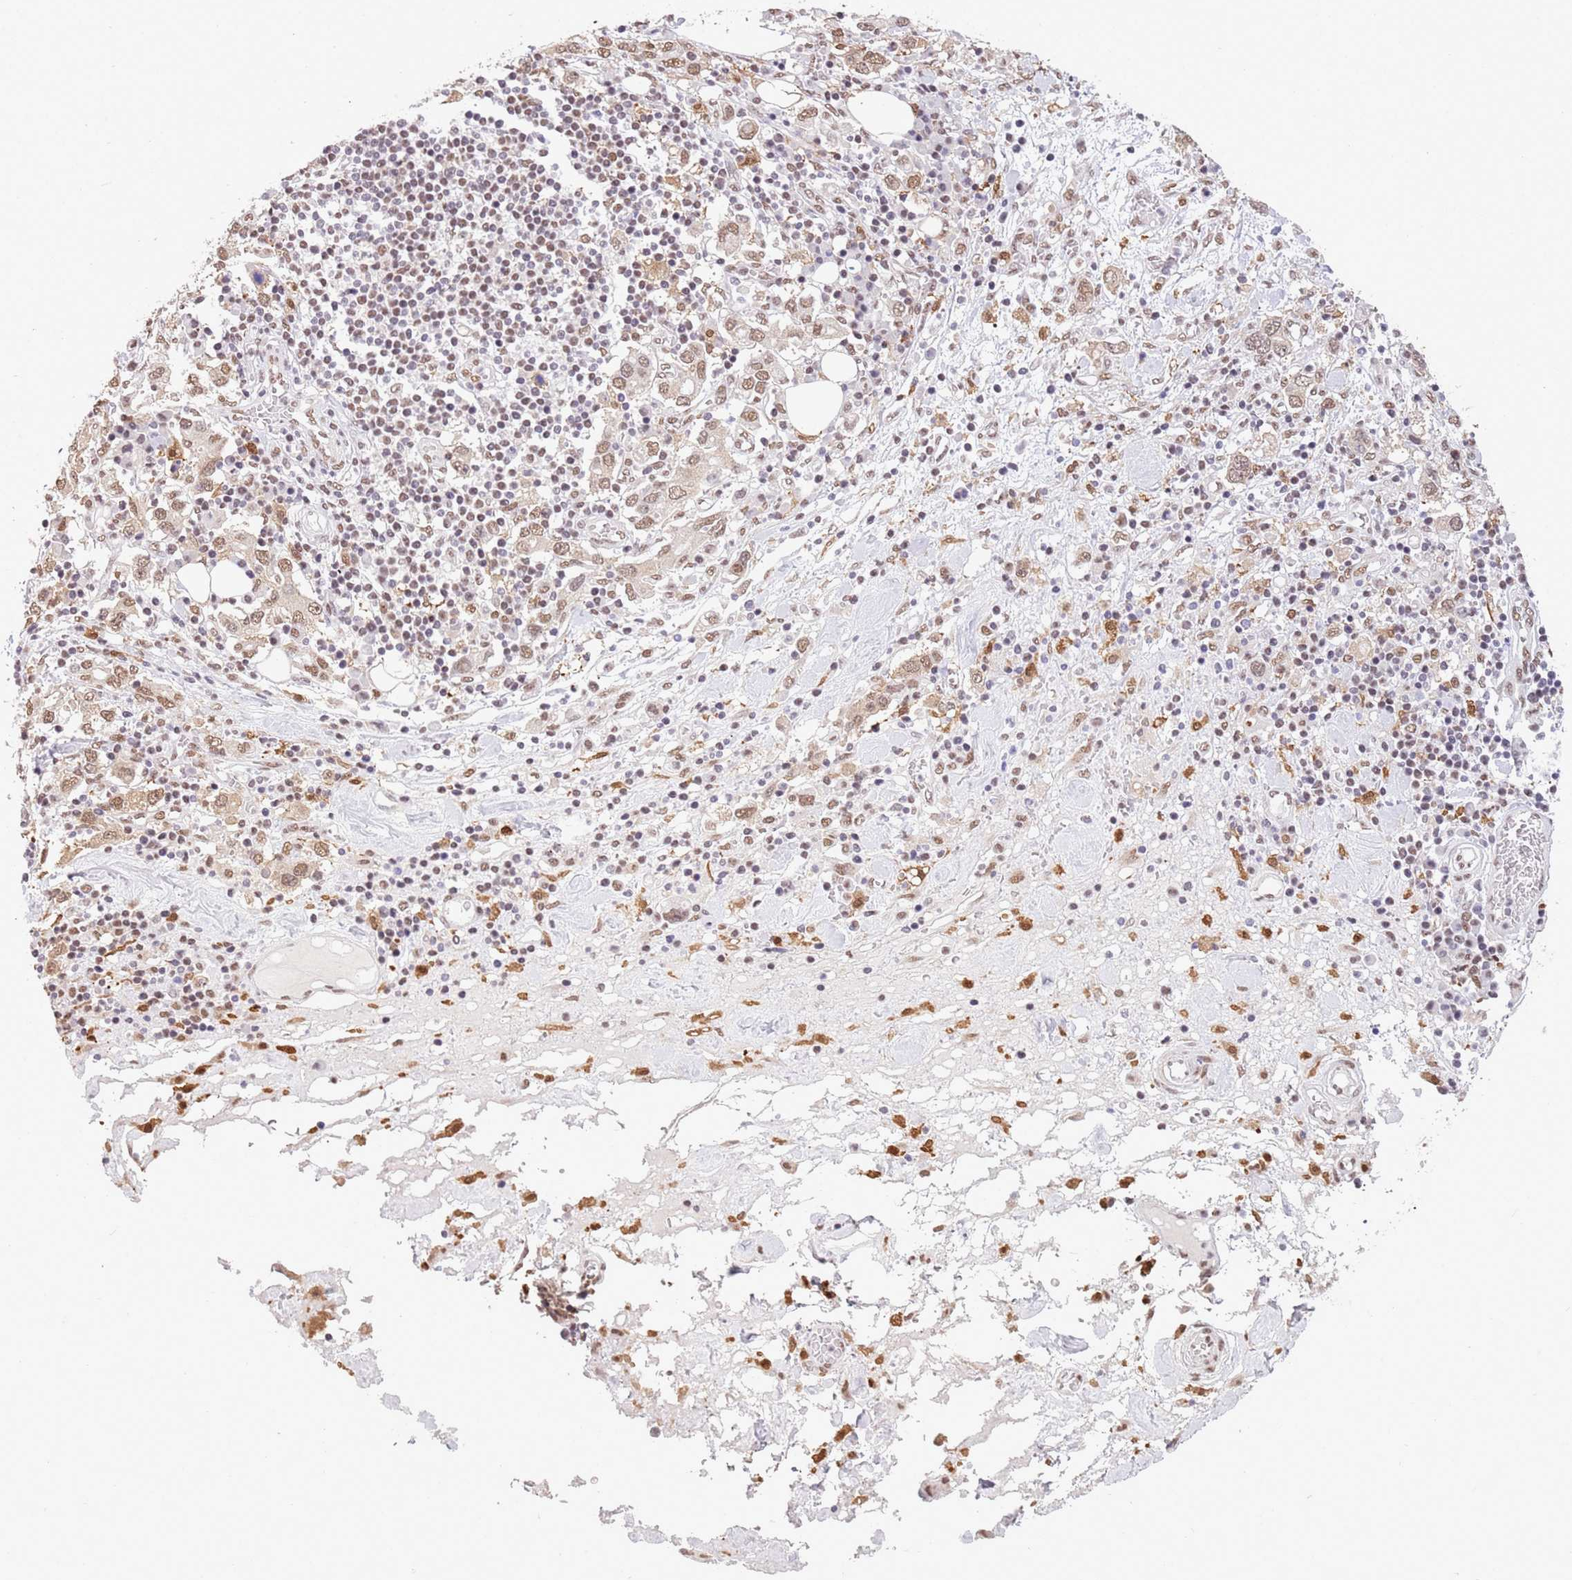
{"staining": {"intensity": "moderate", "quantity": ">75%", "location": "nuclear"}, "tissue": "stomach cancer", "cell_type": "Tumor cells", "image_type": "cancer", "snomed": [{"axis": "morphology", "description": "Adenocarcinoma, NOS"}, {"axis": "topography", "description": "Stomach, upper"}, {"axis": "topography", "description": "Stomach"}], "caption": "A micrograph of adenocarcinoma (stomach) stained for a protein displays moderate nuclear brown staining in tumor cells.", "gene": "TRIM32", "patient": {"sex": "male", "age": 62}}